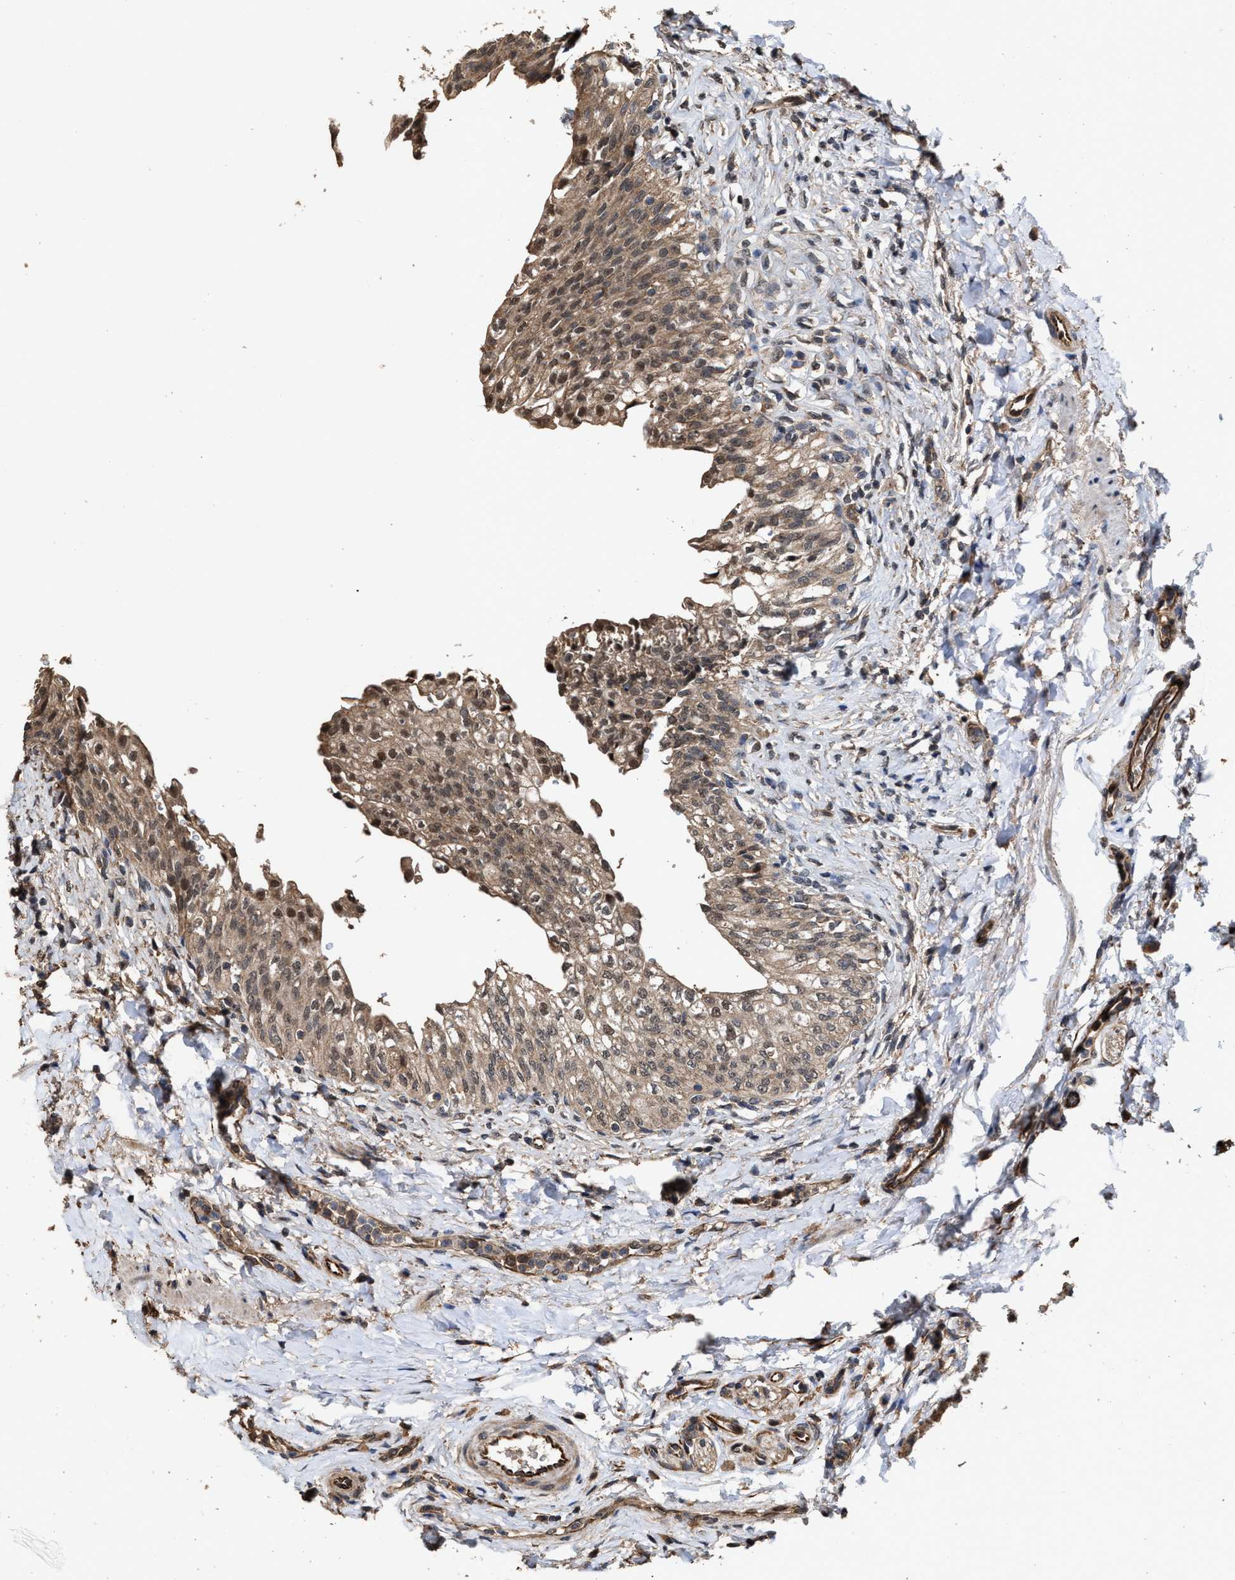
{"staining": {"intensity": "moderate", "quantity": ">75%", "location": "cytoplasmic/membranous,nuclear"}, "tissue": "urinary bladder", "cell_type": "Urothelial cells", "image_type": "normal", "snomed": [{"axis": "morphology", "description": "Urothelial carcinoma, High grade"}, {"axis": "topography", "description": "Urinary bladder"}], "caption": "Immunohistochemical staining of normal urinary bladder displays medium levels of moderate cytoplasmic/membranous,nuclear positivity in approximately >75% of urothelial cells.", "gene": "ZNHIT6", "patient": {"sex": "male", "age": 46}}